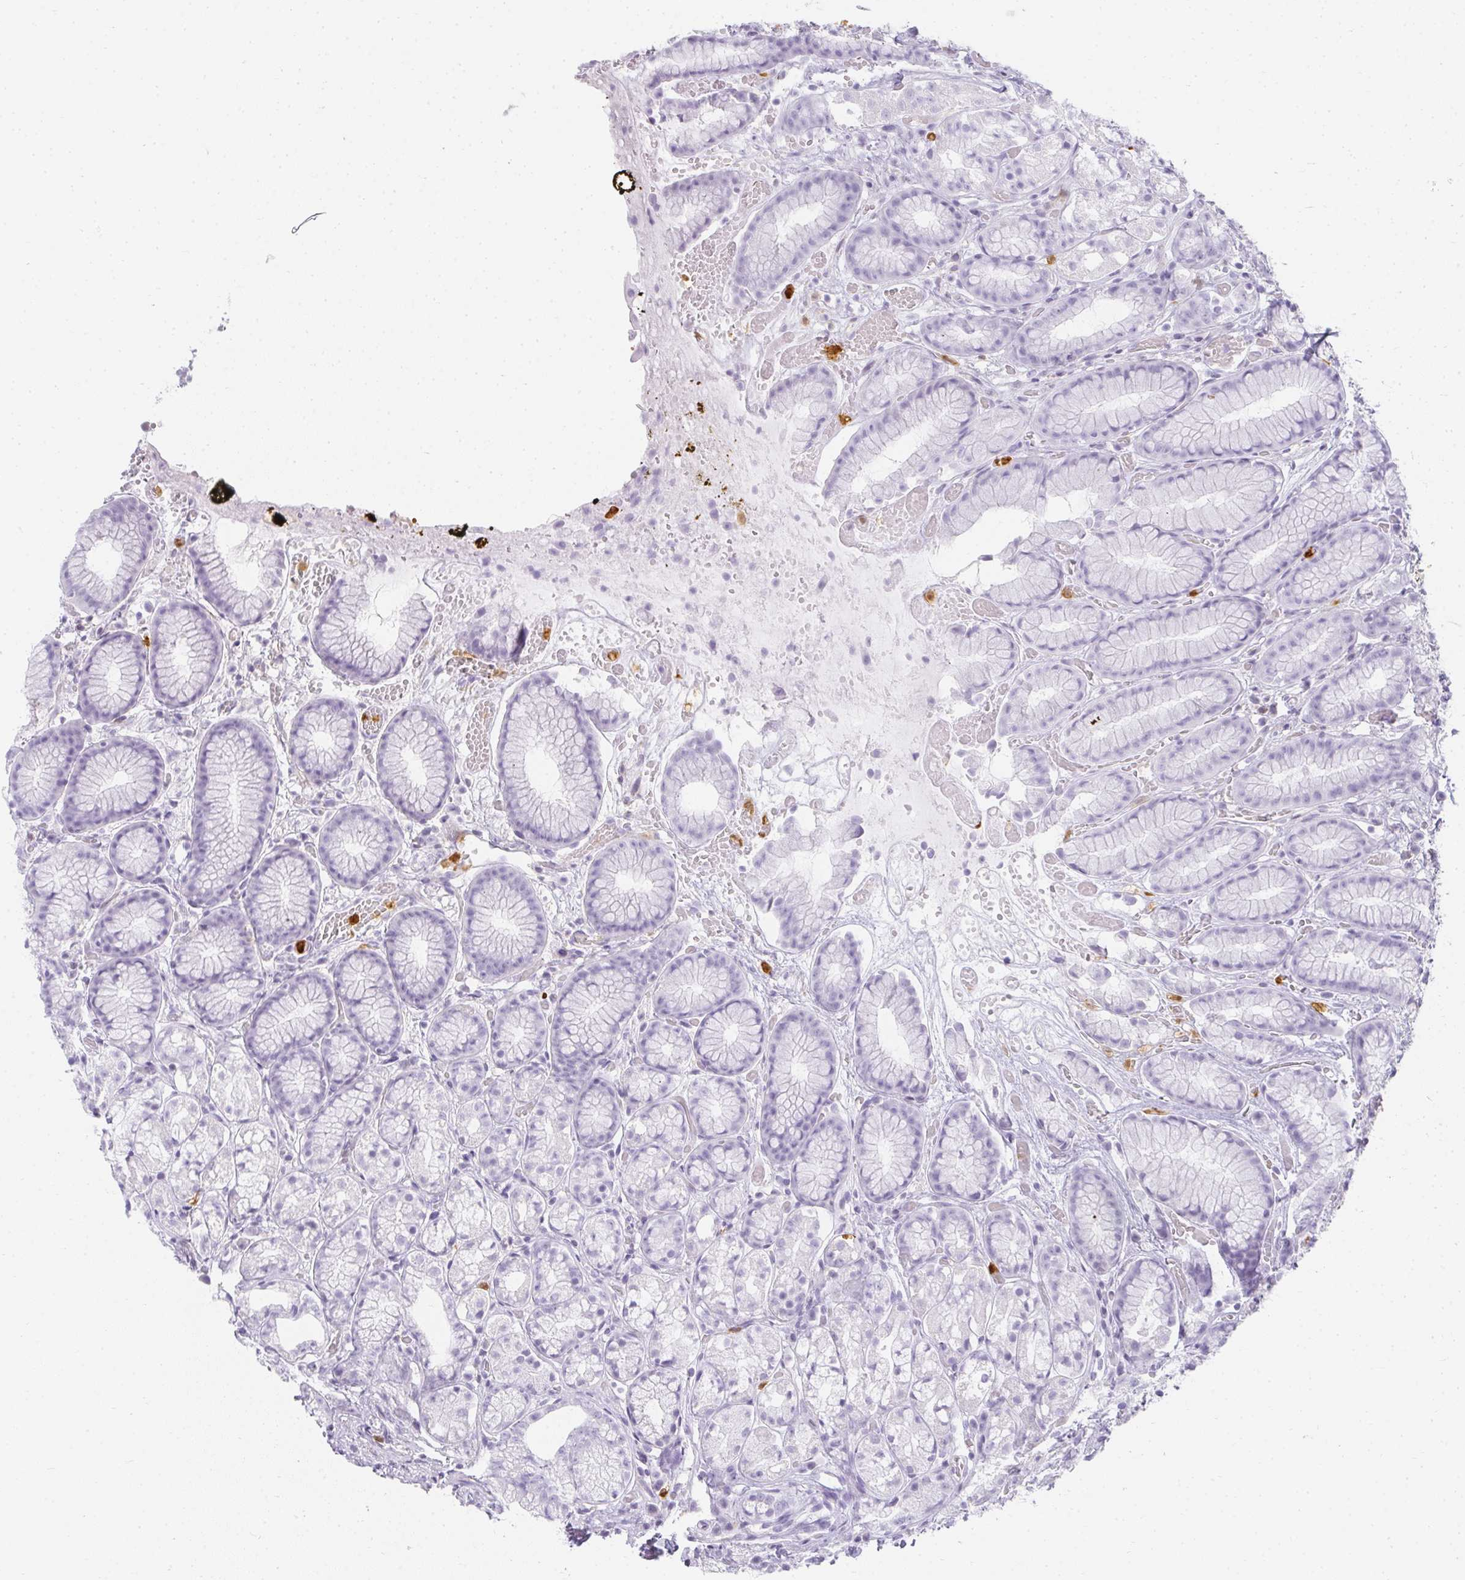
{"staining": {"intensity": "negative", "quantity": "none", "location": "none"}, "tissue": "stomach", "cell_type": "Glandular cells", "image_type": "normal", "snomed": [{"axis": "morphology", "description": "Normal tissue, NOS"}, {"axis": "topography", "description": "Smooth muscle"}, {"axis": "topography", "description": "Stomach"}], "caption": "Glandular cells are negative for protein expression in unremarkable human stomach. Nuclei are stained in blue.", "gene": "HK3", "patient": {"sex": "male", "age": 70}}